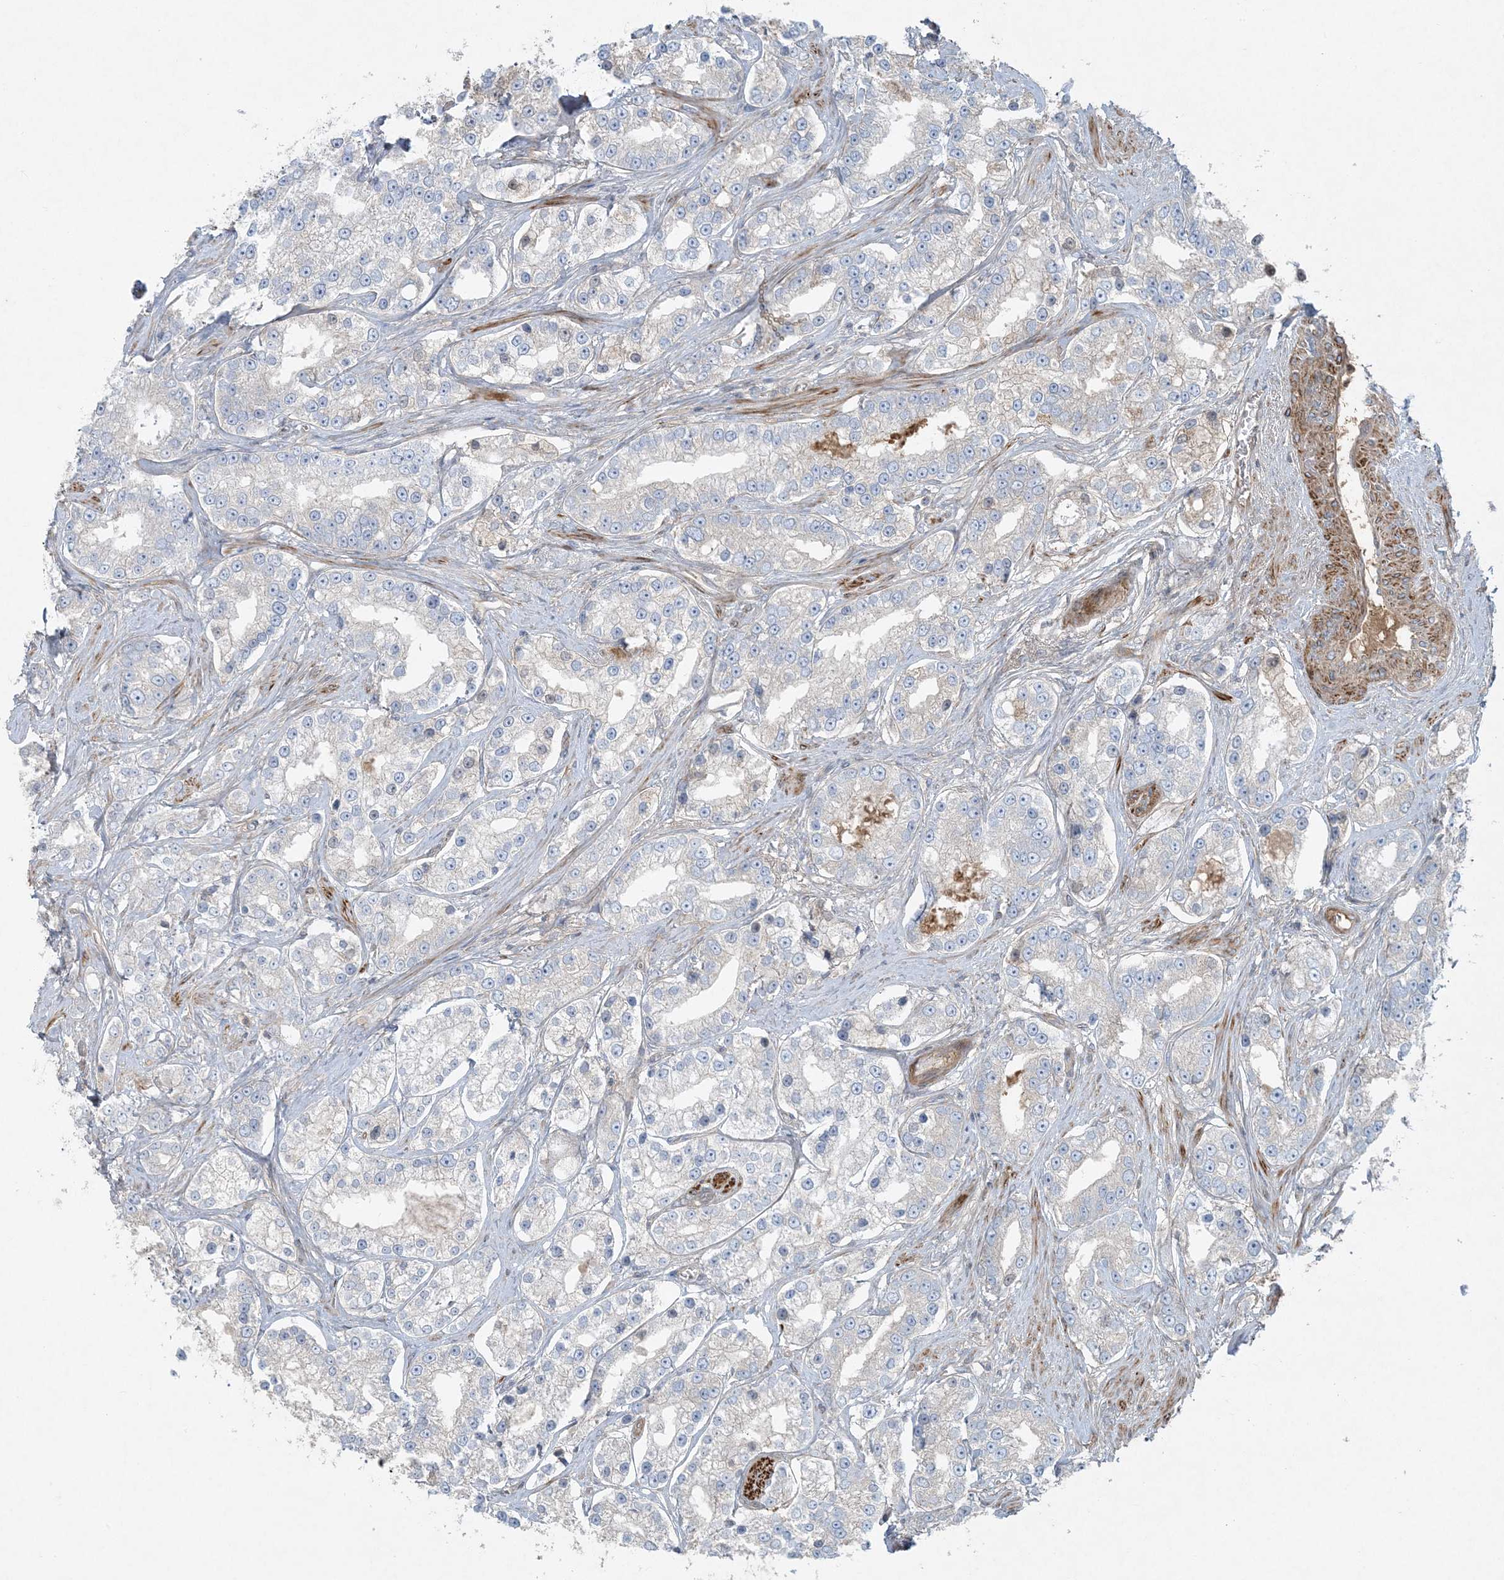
{"staining": {"intensity": "negative", "quantity": "none", "location": "none"}, "tissue": "prostate cancer", "cell_type": "Tumor cells", "image_type": "cancer", "snomed": [{"axis": "morphology", "description": "Normal tissue, NOS"}, {"axis": "morphology", "description": "Adenocarcinoma, High grade"}, {"axis": "topography", "description": "Prostate"}], "caption": "The micrograph shows no staining of tumor cells in prostate cancer.", "gene": "PIK3R4", "patient": {"sex": "male", "age": 83}}